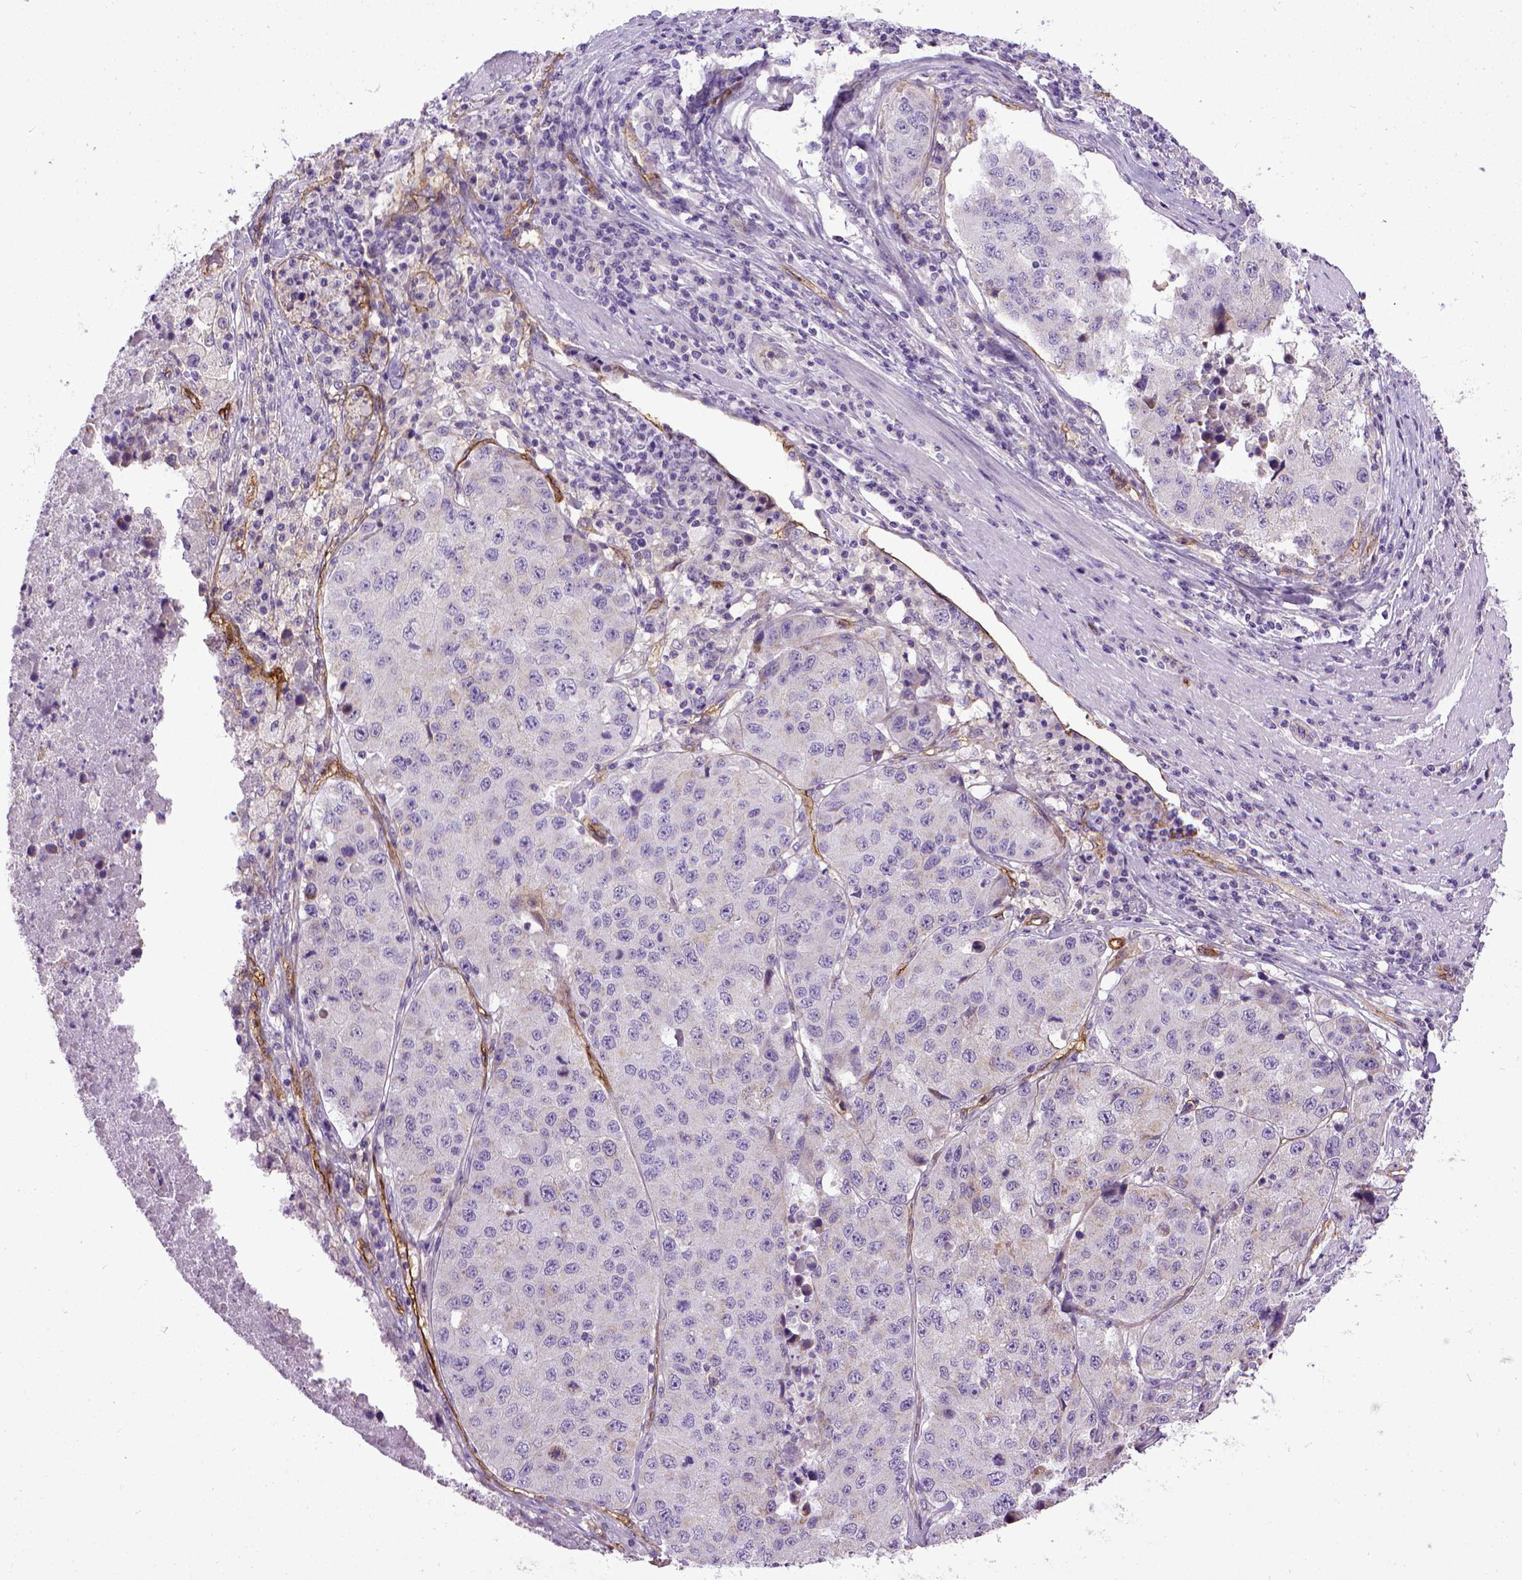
{"staining": {"intensity": "negative", "quantity": "none", "location": "none"}, "tissue": "stomach cancer", "cell_type": "Tumor cells", "image_type": "cancer", "snomed": [{"axis": "morphology", "description": "Adenocarcinoma, NOS"}, {"axis": "topography", "description": "Stomach"}], "caption": "Immunohistochemistry photomicrograph of human stomach adenocarcinoma stained for a protein (brown), which exhibits no staining in tumor cells. The staining was performed using DAB (3,3'-diaminobenzidine) to visualize the protein expression in brown, while the nuclei were stained in blue with hematoxylin (Magnification: 20x).", "gene": "ENG", "patient": {"sex": "male", "age": 71}}